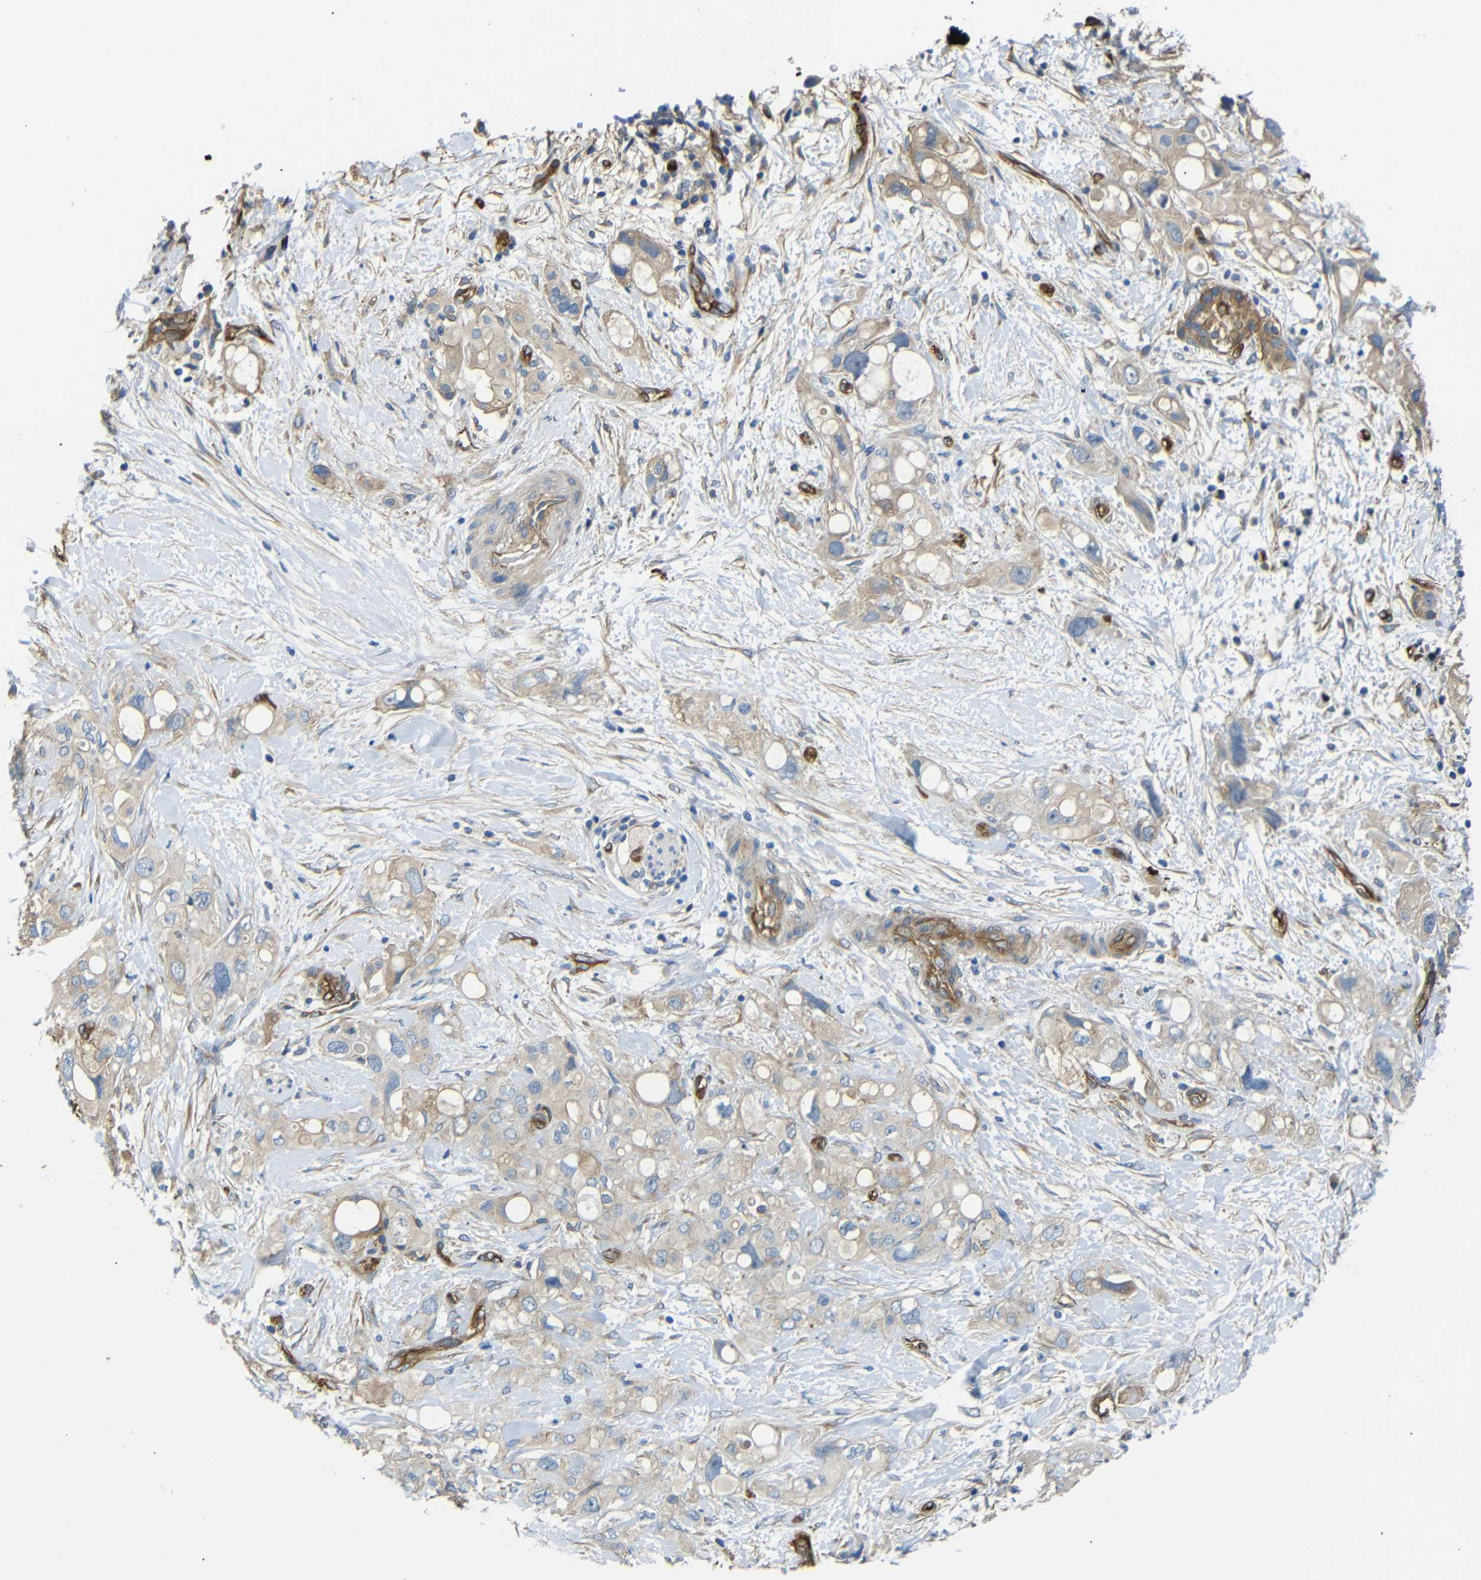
{"staining": {"intensity": "weak", "quantity": ">75%", "location": "cytoplasmic/membranous"}, "tissue": "pancreatic cancer", "cell_type": "Tumor cells", "image_type": "cancer", "snomed": [{"axis": "morphology", "description": "Adenocarcinoma, NOS"}, {"axis": "topography", "description": "Pancreas"}], "caption": "A low amount of weak cytoplasmic/membranous staining is seen in about >75% of tumor cells in pancreatic cancer tissue.", "gene": "MYO1B", "patient": {"sex": "female", "age": 56}}